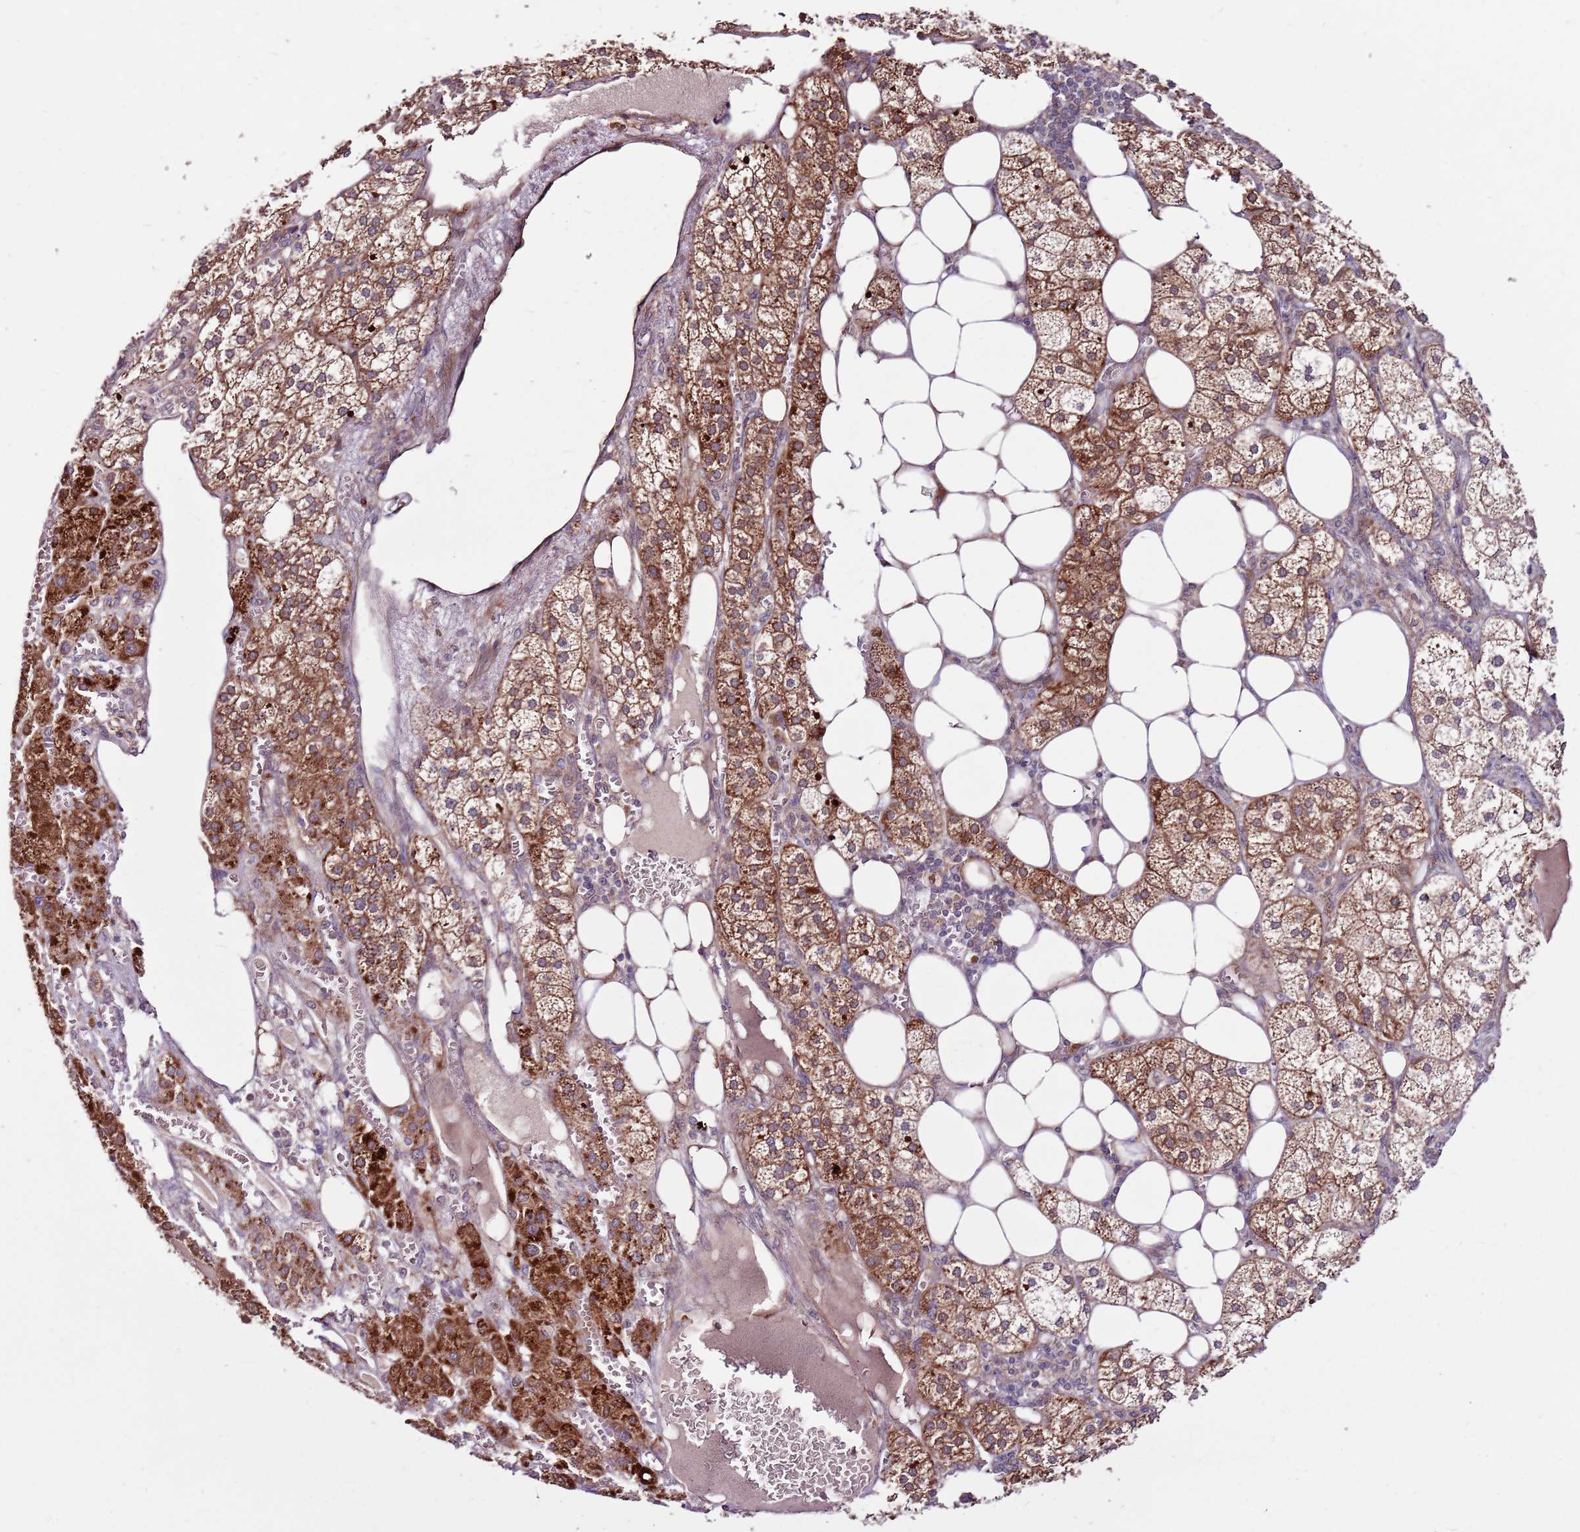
{"staining": {"intensity": "strong", "quantity": ">75%", "location": "cytoplasmic/membranous"}, "tissue": "adrenal gland", "cell_type": "Glandular cells", "image_type": "normal", "snomed": [{"axis": "morphology", "description": "Normal tissue, NOS"}, {"axis": "topography", "description": "Adrenal gland"}], "caption": "Protein staining by immunohistochemistry demonstrates strong cytoplasmic/membranous staining in about >75% of glandular cells in unremarkable adrenal gland.", "gene": "SMG1", "patient": {"sex": "female", "age": 61}}